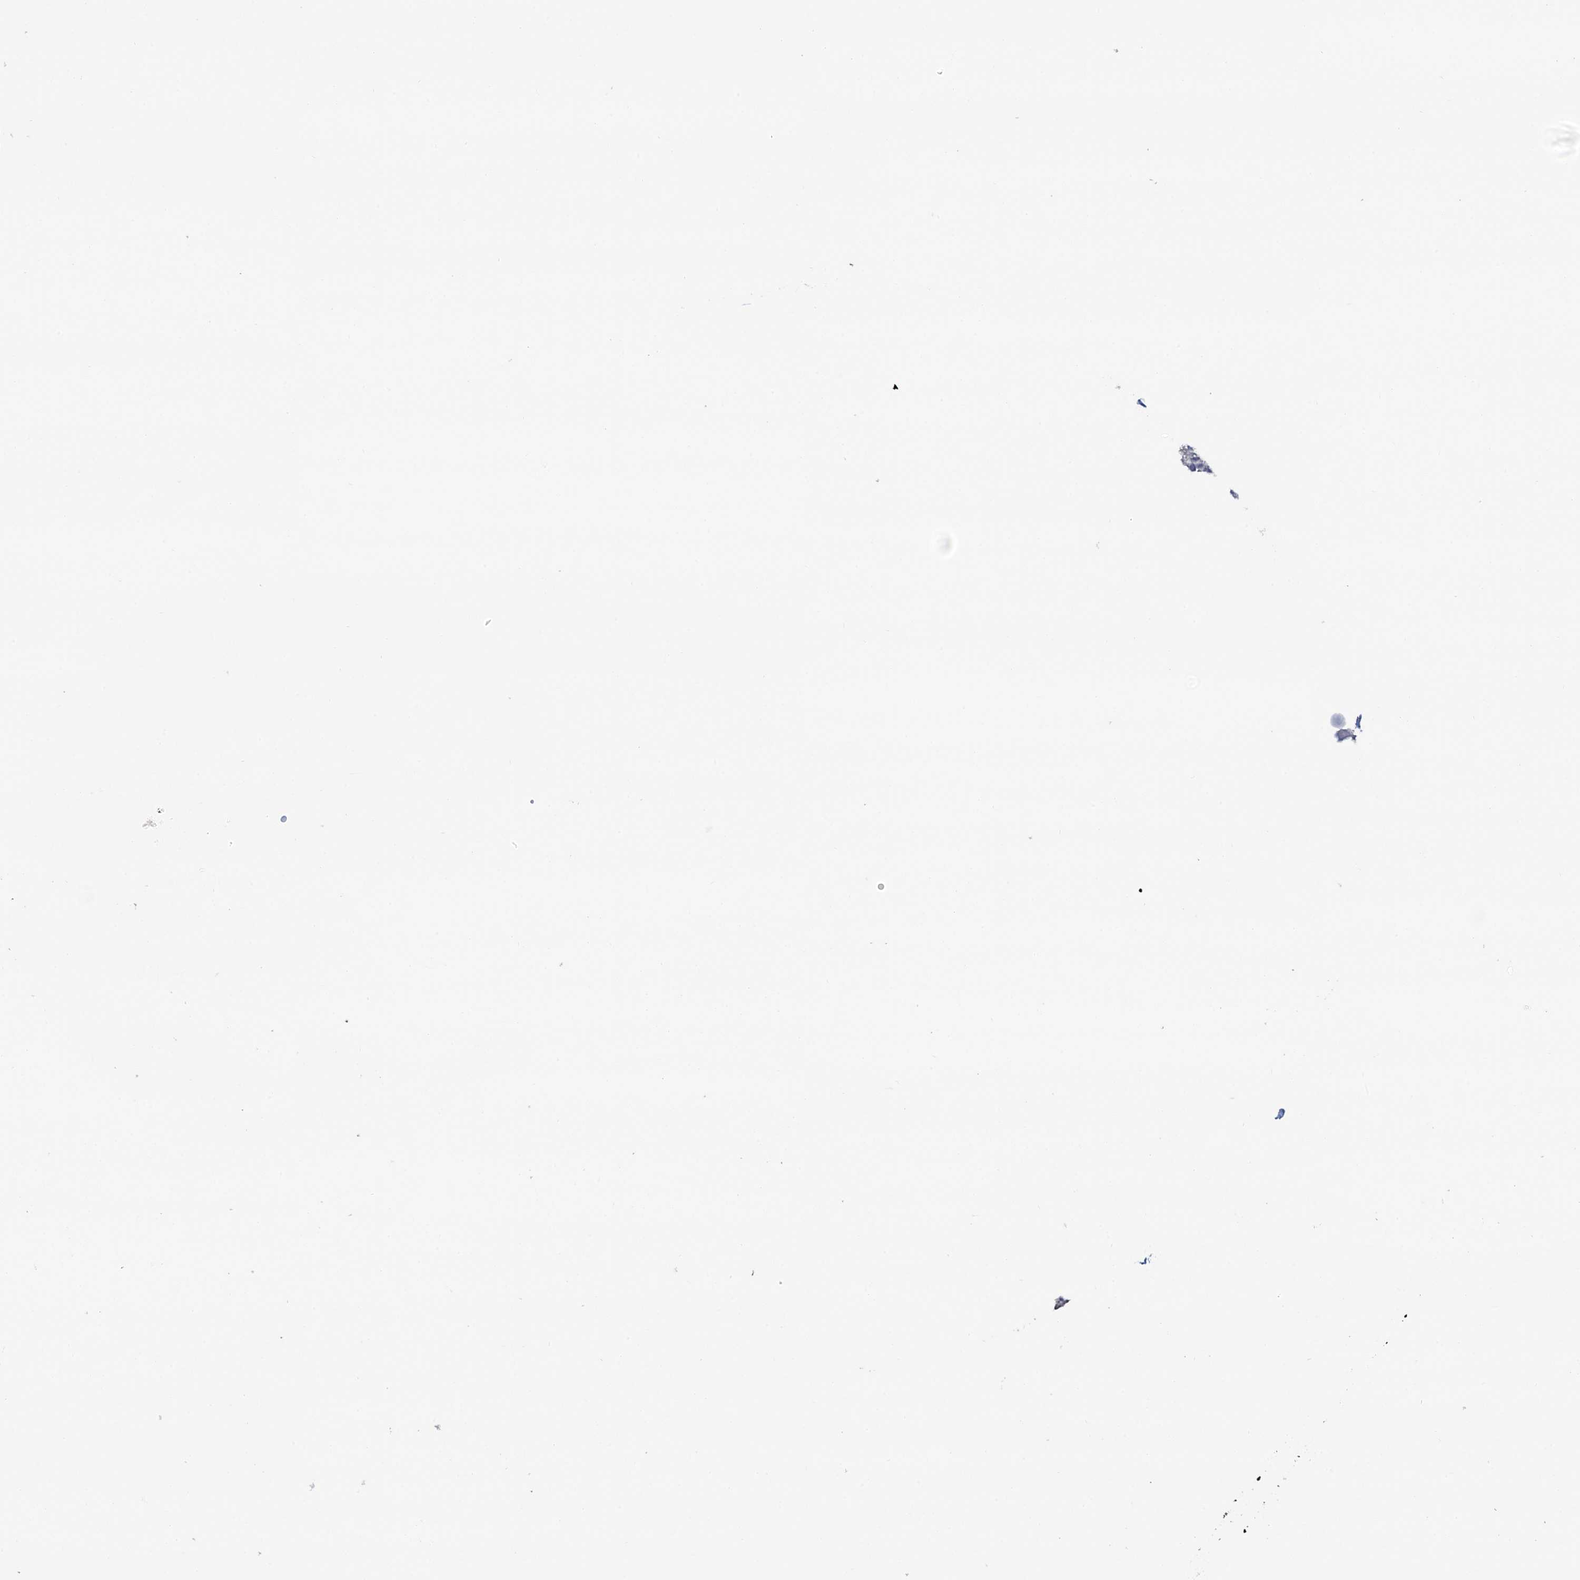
{"staining": {"intensity": "negative", "quantity": "none", "location": "none"}, "tissue": "urinary bladder", "cell_type": "Urothelial cells", "image_type": "normal", "snomed": [{"axis": "morphology", "description": "Normal tissue, NOS"}, {"axis": "topography", "description": "Urinary bladder"}], "caption": "Human urinary bladder stained for a protein using immunohistochemistry exhibits no staining in urothelial cells.", "gene": "NRIP2", "patient": {"sex": "female", "age": 27}}